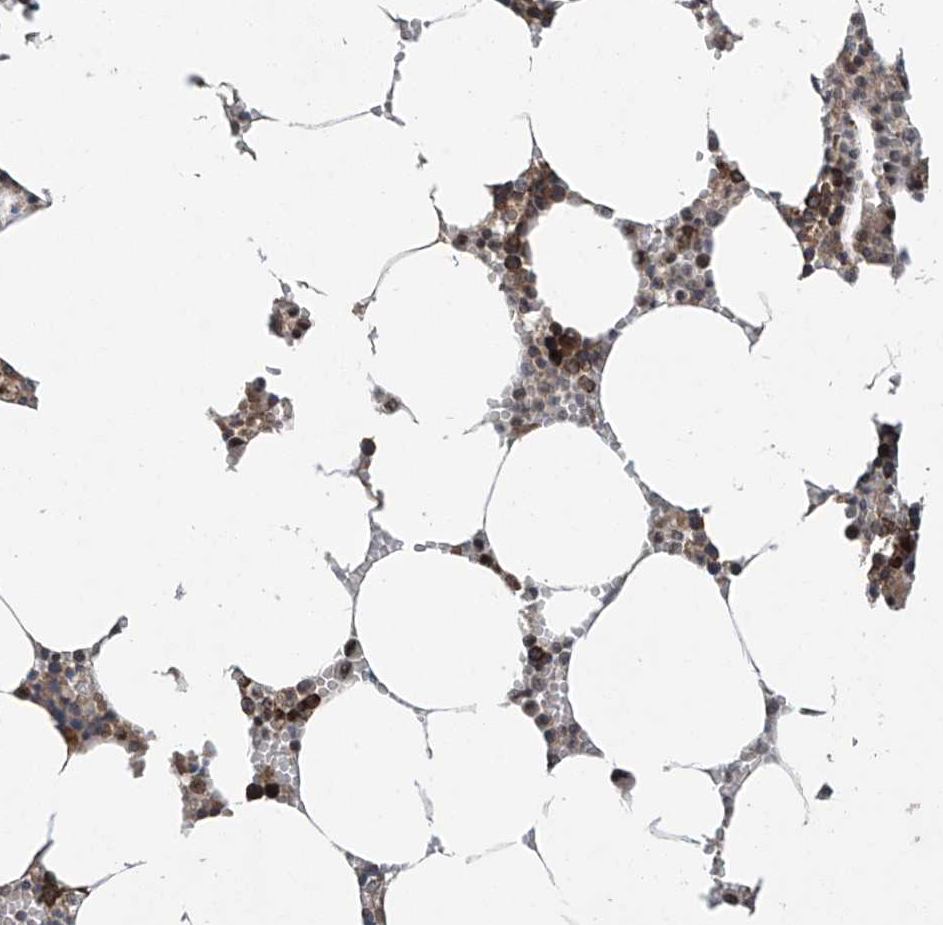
{"staining": {"intensity": "strong", "quantity": "<25%", "location": "cytoplasmic/membranous"}, "tissue": "bone marrow", "cell_type": "Hematopoietic cells", "image_type": "normal", "snomed": [{"axis": "morphology", "description": "Normal tissue, NOS"}, {"axis": "topography", "description": "Bone marrow"}], "caption": "The histopathology image demonstrates immunohistochemical staining of normal bone marrow. There is strong cytoplasmic/membranous positivity is seen in approximately <25% of hematopoietic cells. (Brightfield microscopy of DAB IHC at high magnification).", "gene": "ABHD13", "patient": {"sex": "male", "age": 70}}